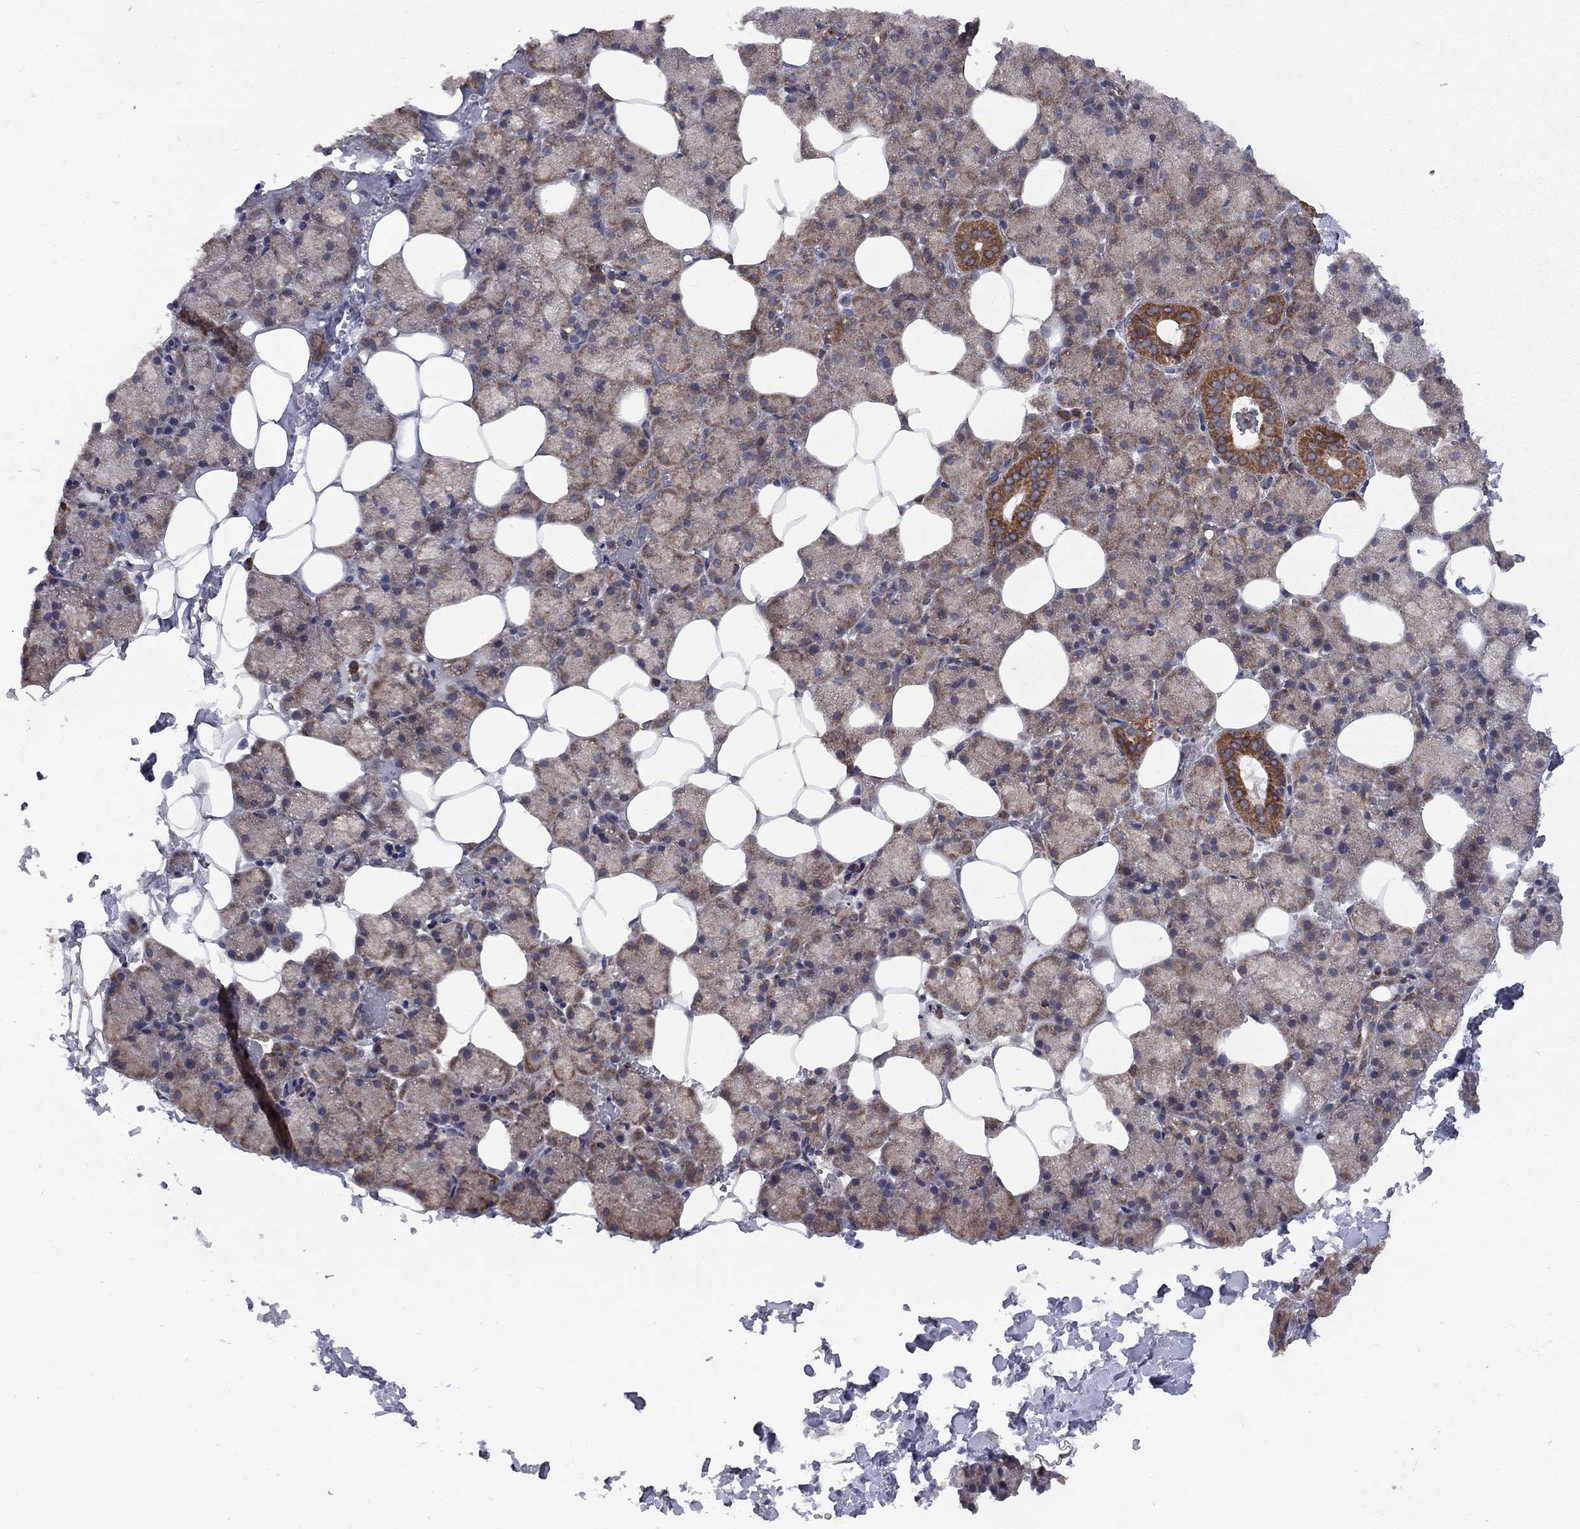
{"staining": {"intensity": "moderate", "quantity": "25%-75%", "location": "cytoplasmic/membranous"}, "tissue": "salivary gland", "cell_type": "Glandular cells", "image_type": "normal", "snomed": [{"axis": "morphology", "description": "Normal tissue, NOS"}, {"axis": "topography", "description": "Salivary gland"}], "caption": "This histopathology image exhibits IHC staining of benign human salivary gland, with medium moderate cytoplasmic/membranous staining in approximately 25%-75% of glandular cells.", "gene": "CLPTM1", "patient": {"sex": "male", "age": 38}}